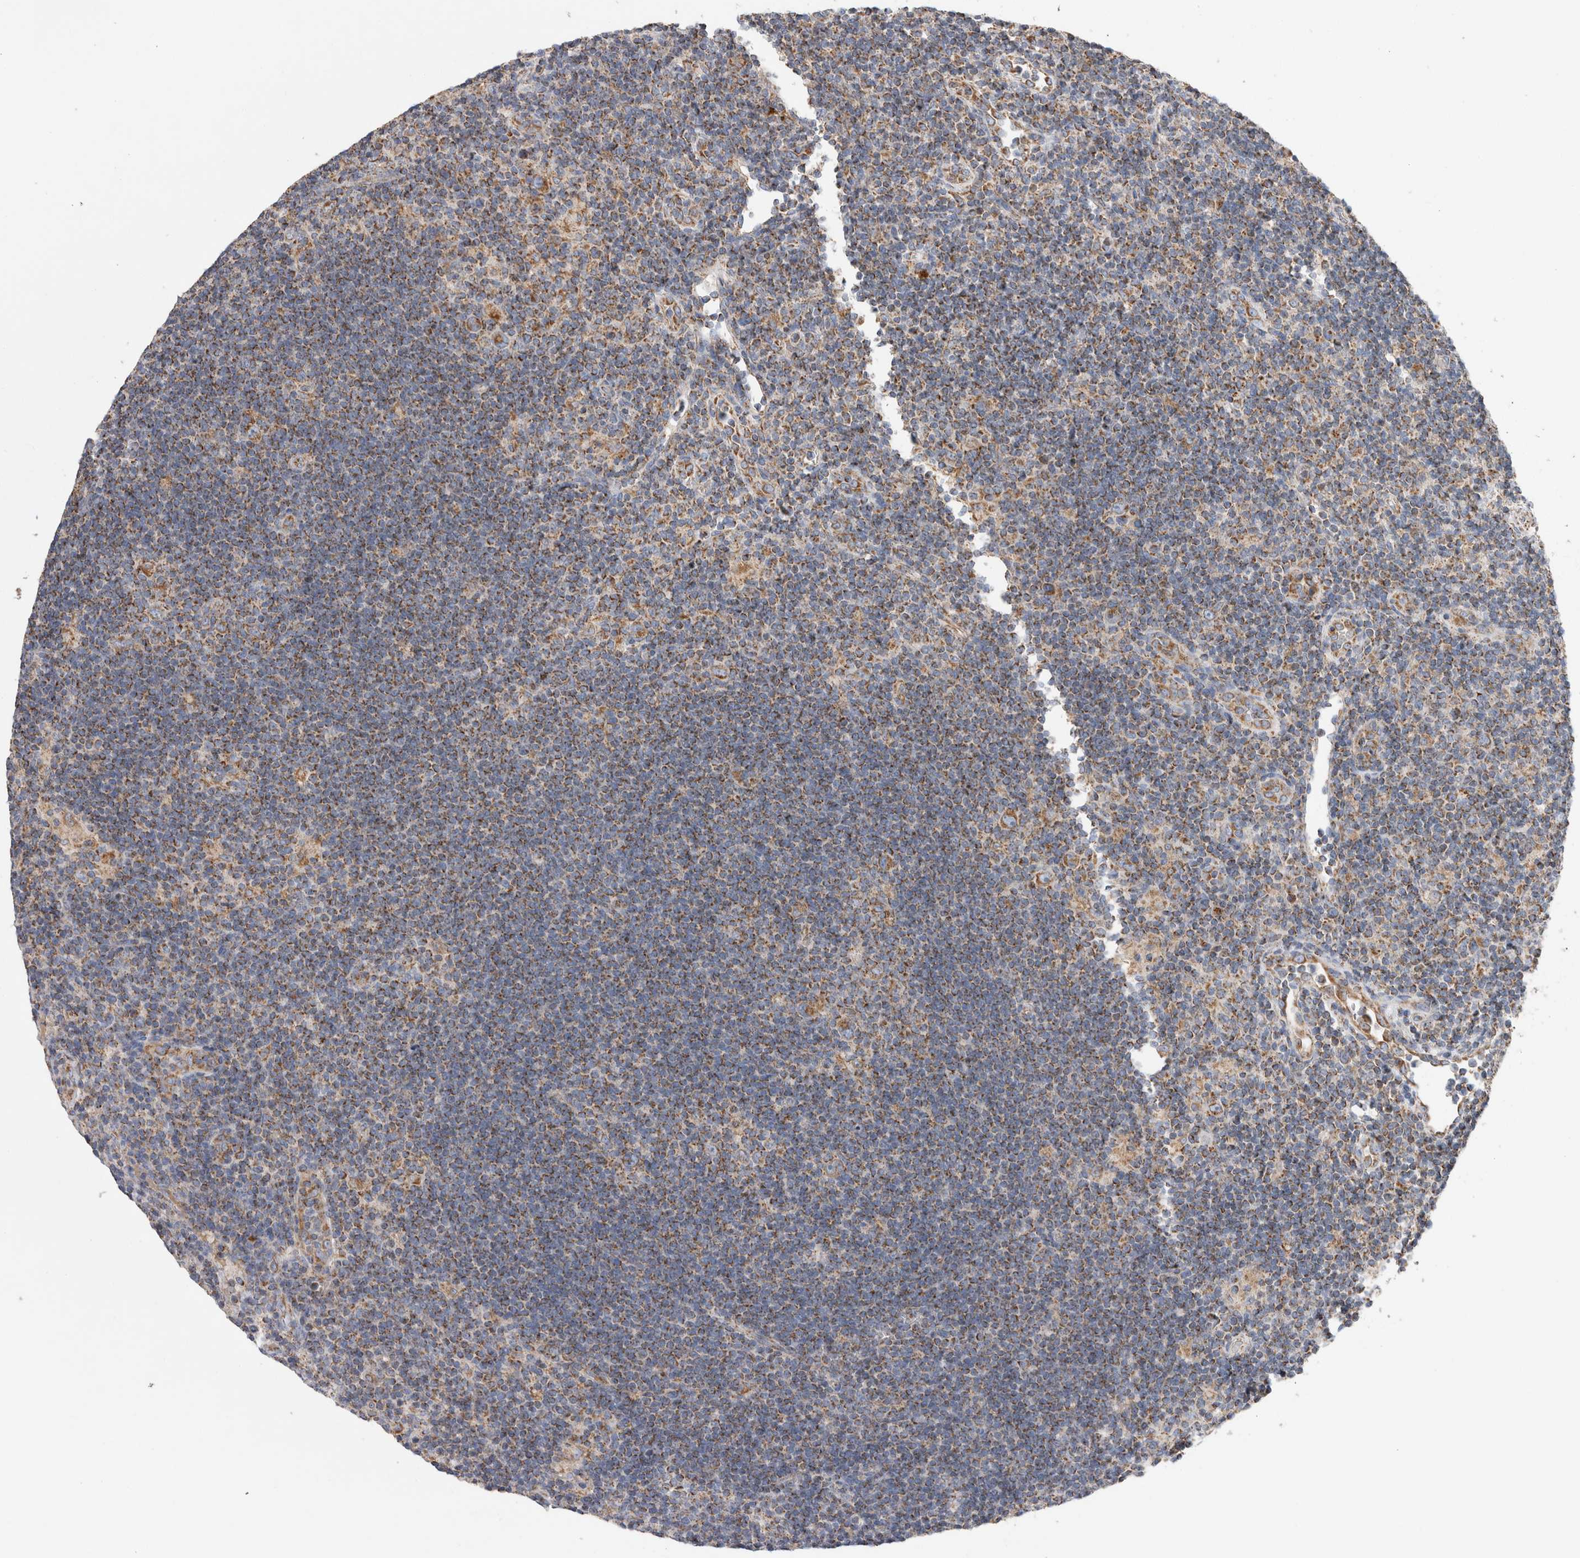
{"staining": {"intensity": "moderate", "quantity": ">75%", "location": "cytoplasmic/membranous"}, "tissue": "lymphoma", "cell_type": "Tumor cells", "image_type": "cancer", "snomed": [{"axis": "morphology", "description": "Hodgkin's disease, NOS"}, {"axis": "topography", "description": "Lymph node"}], "caption": "An immunohistochemistry photomicrograph of neoplastic tissue is shown. Protein staining in brown highlights moderate cytoplasmic/membranous positivity in lymphoma within tumor cells.", "gene": "IARS2", "patient": {"sex": "female", "age": 57}}